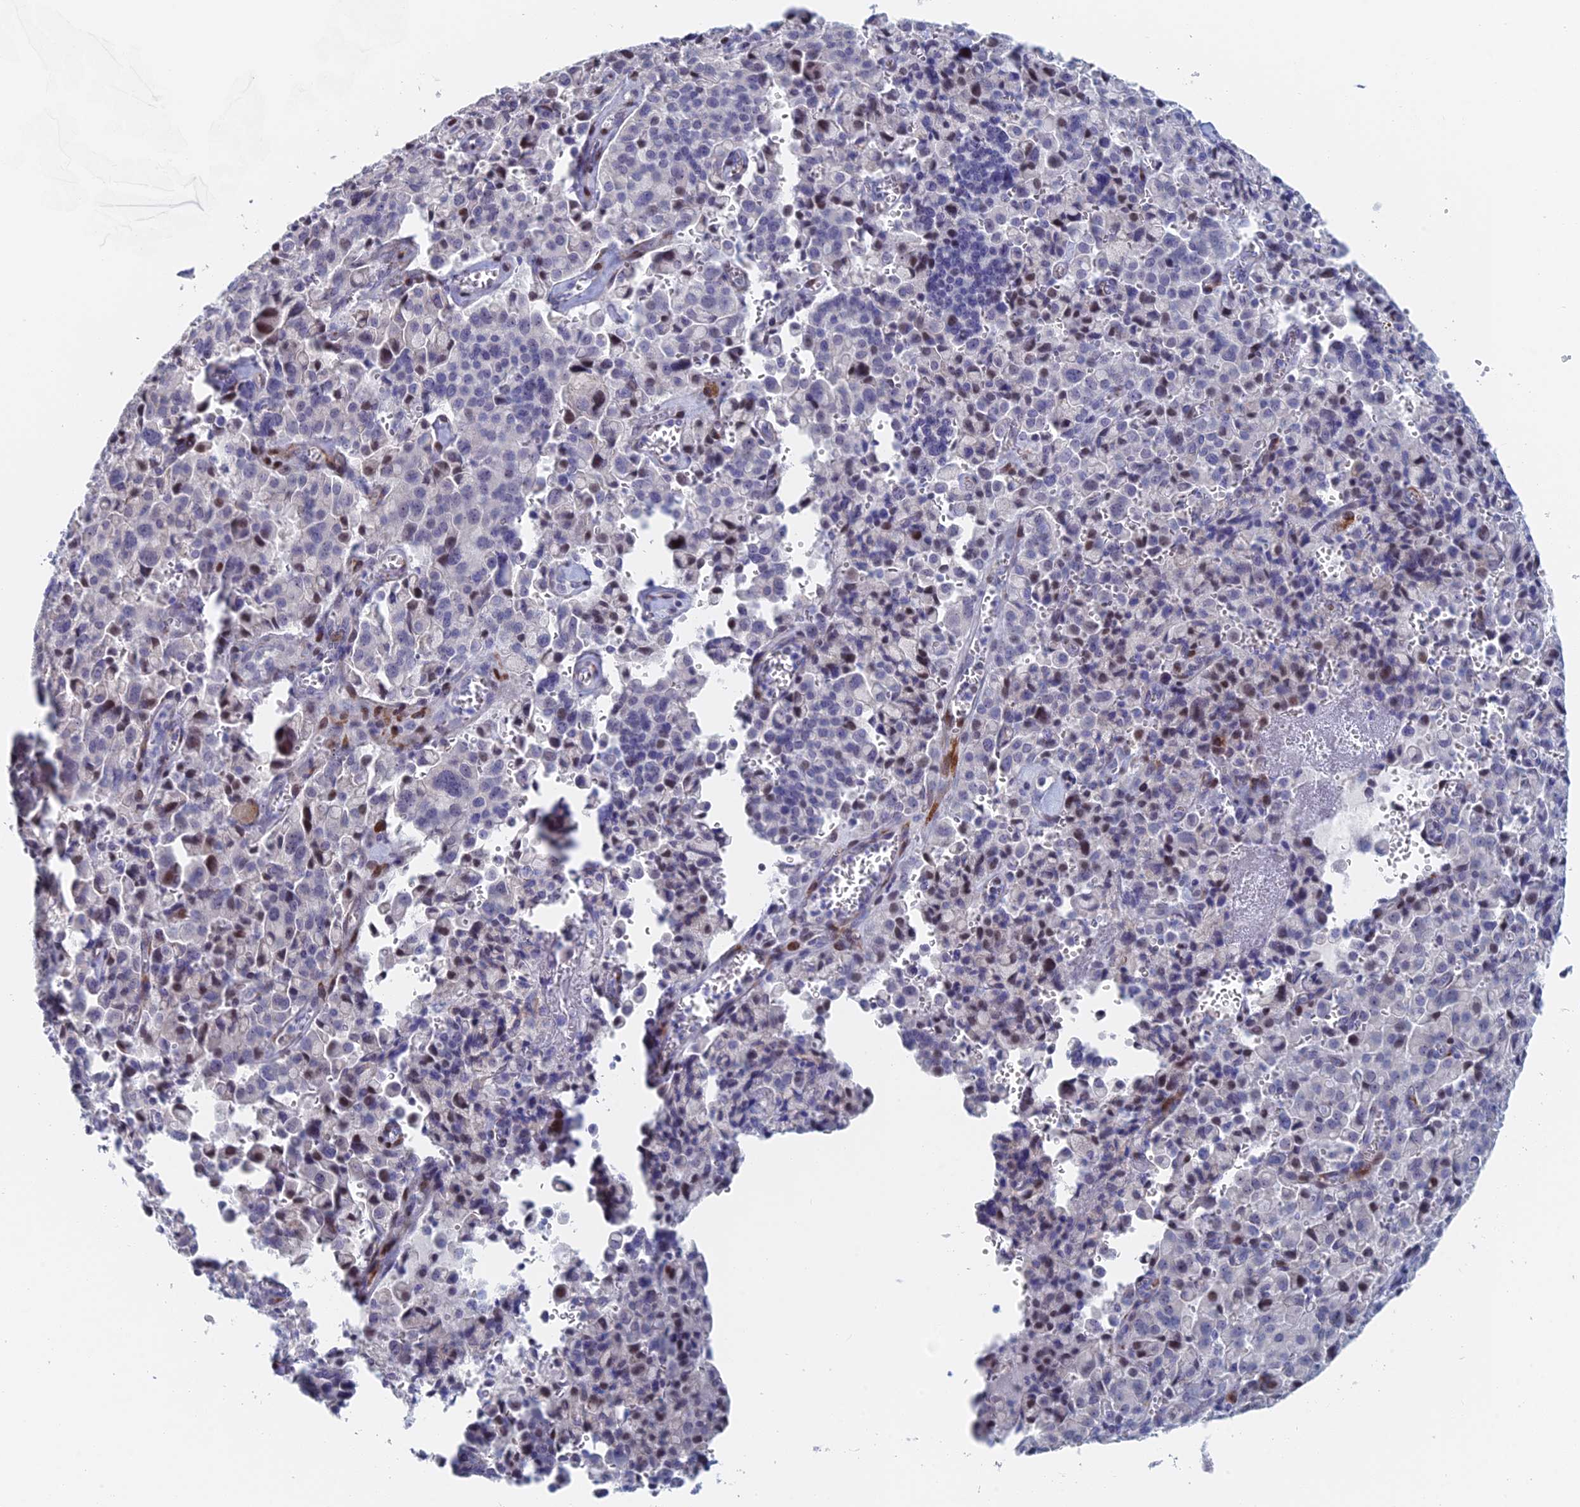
{"staining": {"intensity": "weak", "quantity": "25%-75%", "location": "nuclear"}, "tissue": "pancreatic cancer", "cell_type": "Tumor cells", "image_type": "cancer", "snomed": [{"axis": "morphology", "description": "Adenocarcinoma, NOS"}, {"axis": "topography", "description": "Pancreas"}], "caption": "Protein expression analysis of human adenocarcinoma (pancreatic) reveals weak nuclear staining in about 25%-75% of tumor cells.", "gene": "DRGX", "patient": {"sex": "male", "age": 65}}